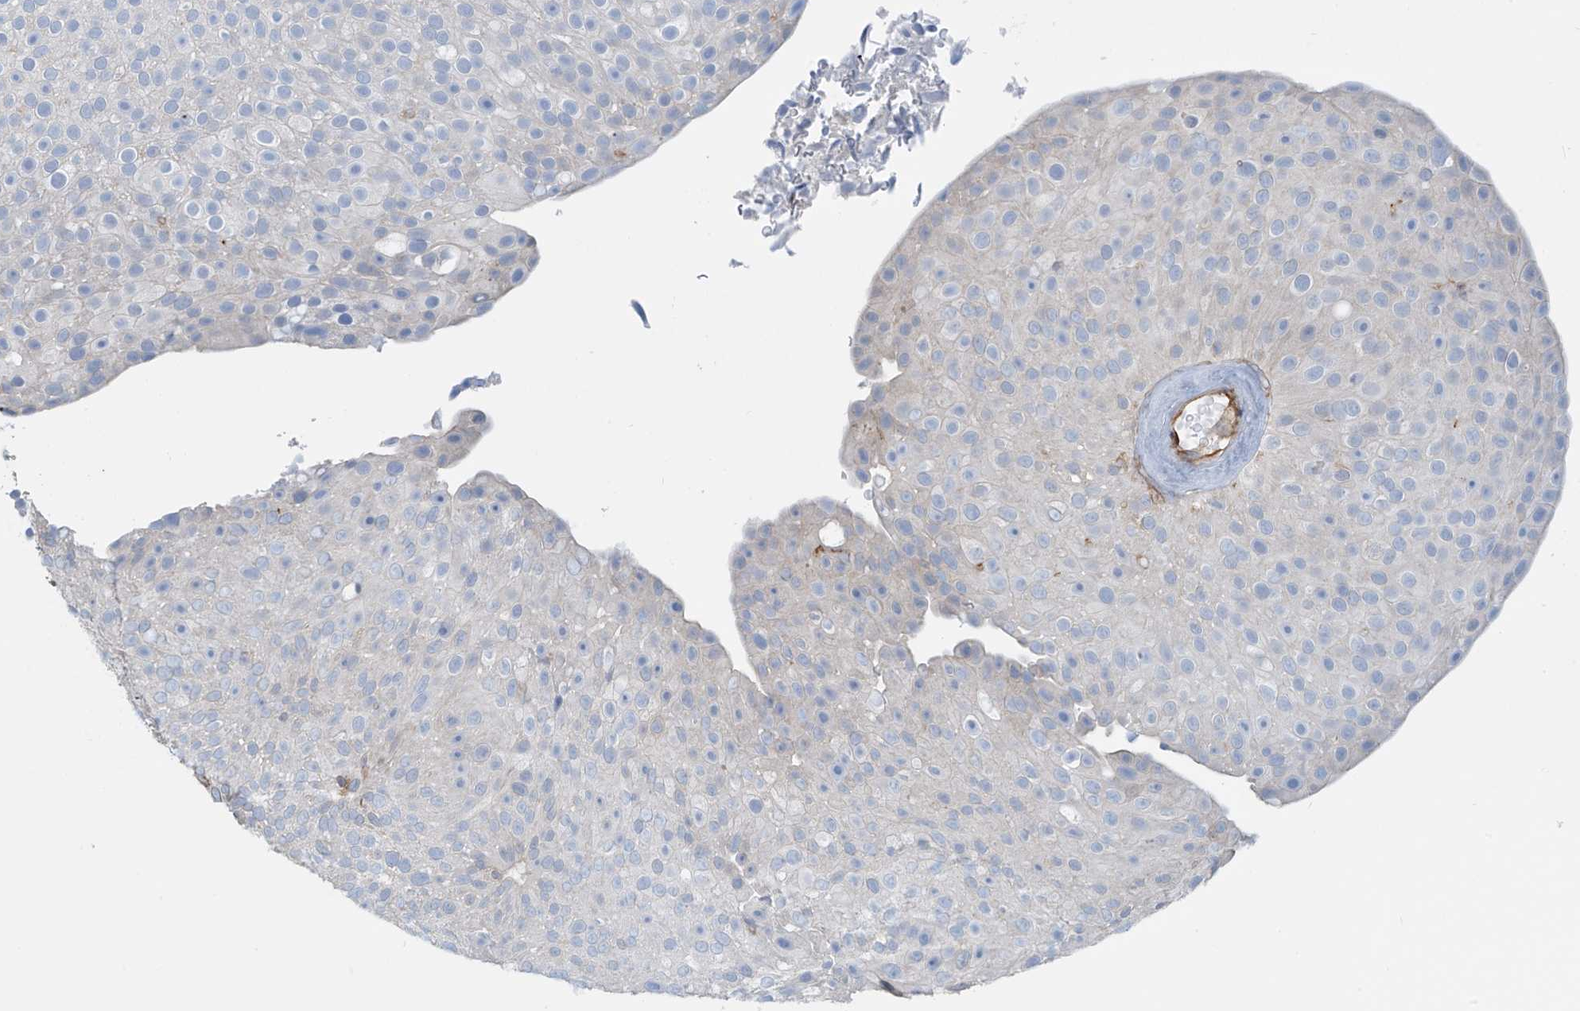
{"staining": {"intensity": "negative", "quantity": "none", "location": "none"}, "tissue": "urothelial cancer", "cell_type": "Tumor cells", "image_type": "cancer", "snomed": [{"axis": "morphology", "description": "Urothelial carcinoma, Low grade"}, {"axis": "topography", "description": "Urinary bladder"}], "caption": "Tumor cells are negative for brown protein staining in urothelial cancer.", "gene": "SH3BGRL3", "patient": {"sex": "male", "age": 78}}